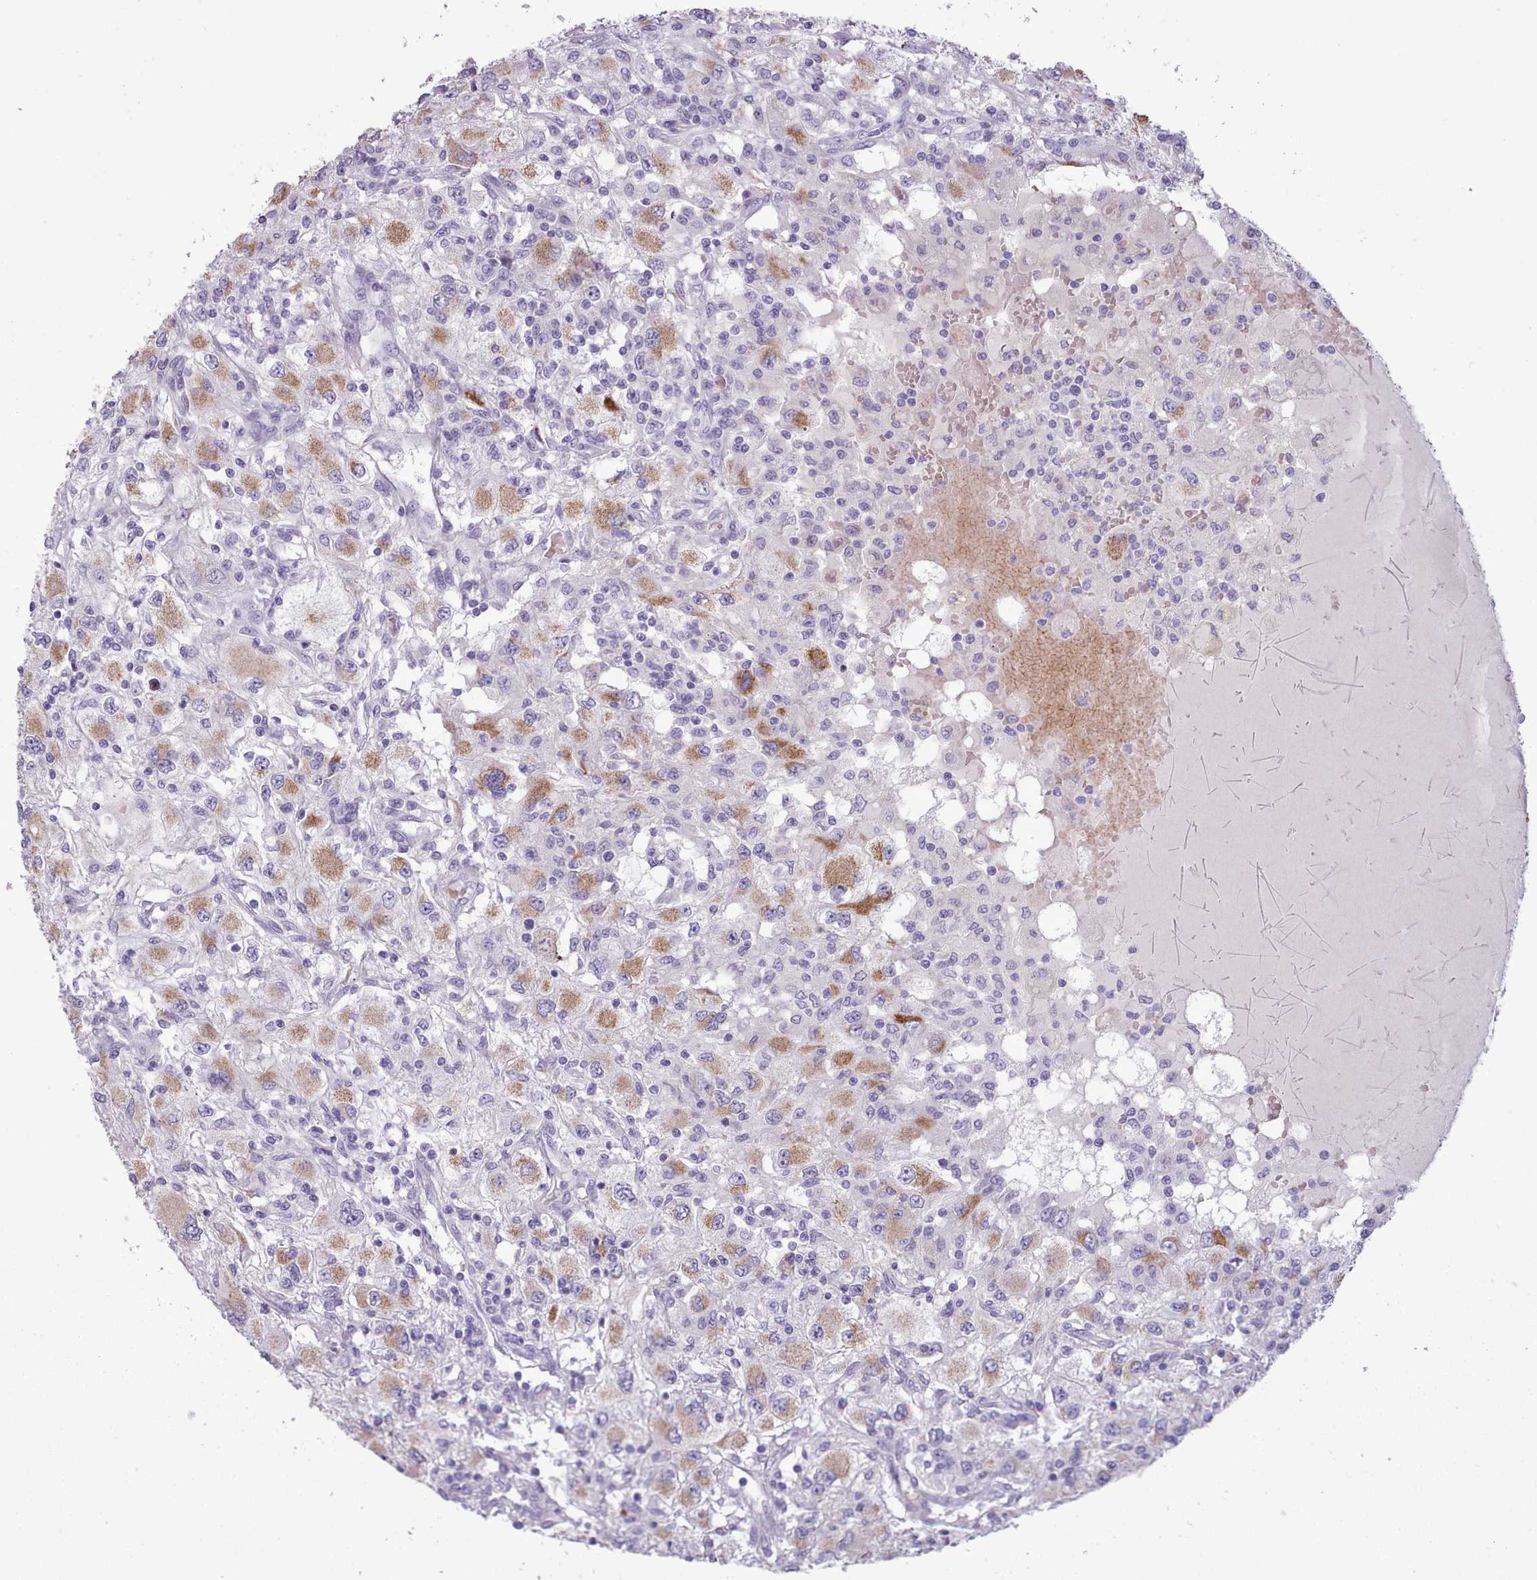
{"staining": {"intensity": "moderate", "quantity": ">75%", "location": "cytoplasmic/membranous"}, "tissue": "renal cancer", "cell_type": "Tumor cells", "image_type": "cancer", "snomed": [{"axis": "morphology", "description": "Adenocarcinoma, NOS"}, {"axis": "topography", "description": "Kidney"}], "caption": "This histopathology image displays renal adenocarcinoma stained with immunohistochemistry (IHC) to label a protein in brown. The cytoplasmic/membranous of tumor cells show moderate positivity for the protein. Nuclei are counter-stained blue.", "gene": "AK4", "patient": {"sex": "female", "age": 67}}